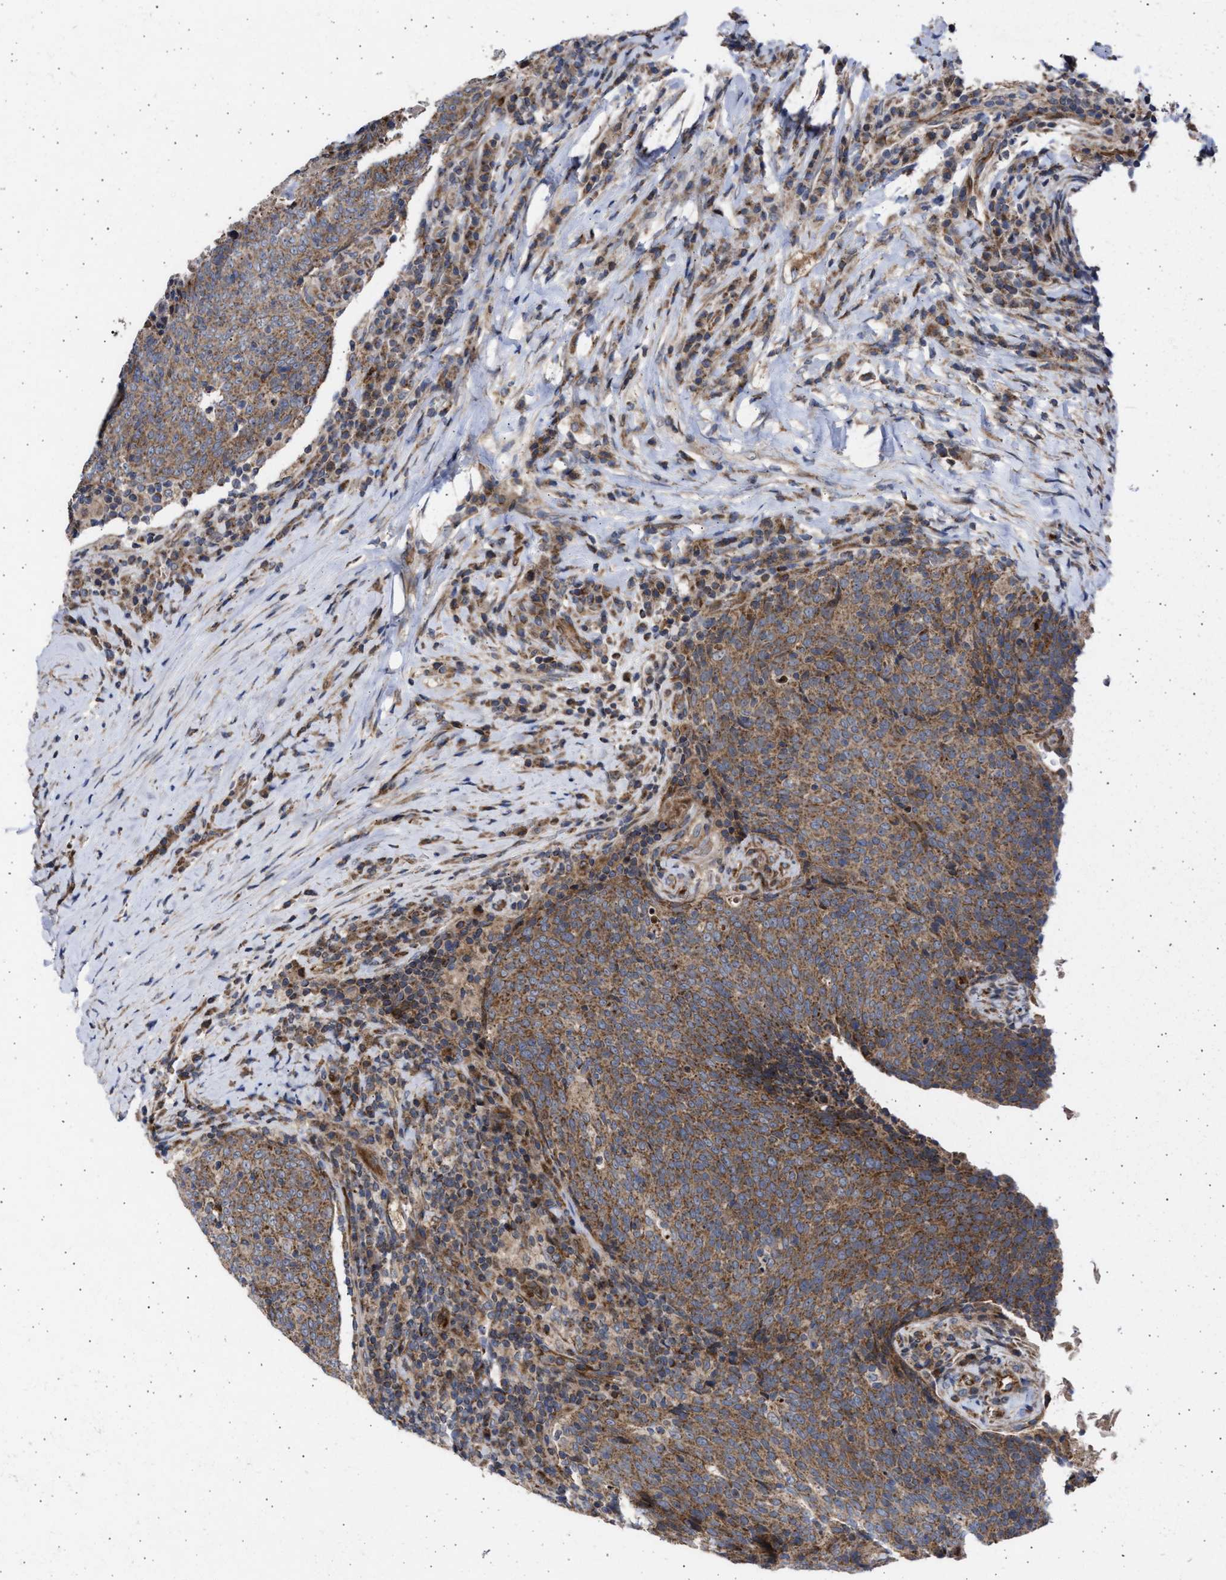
{"staining": {"intensity": "strong", "quantity": ">75%", "location": "cytoplasmic/membranous"}, "tissue": "head and neck cancer", "cell_type": "Tumor cells", "image_type": "cancer", "snomed": [{"axis": "morphology", "description": "Squamous cell carcinoma, NOS"}, {"axis": "morphology", "description": "Squamous cell carcinoma, metastatic, NOS"}, {"axis": "topography", "description": "Lymph node"}, {"axis": "topography", "description": "Head-Neck"}], "caption": "Head and neck metastatic squamous cell carcinoma tissue reveals strong cytoplasmic/membranous staining in approximately >75% of tumor cells, visualized by immunohistochemistry. The protein of interest is shown in brown color, while the nuclei are stained blue.", "gene": "TTC19", "patient": {"sex": "male", "age": 62}}